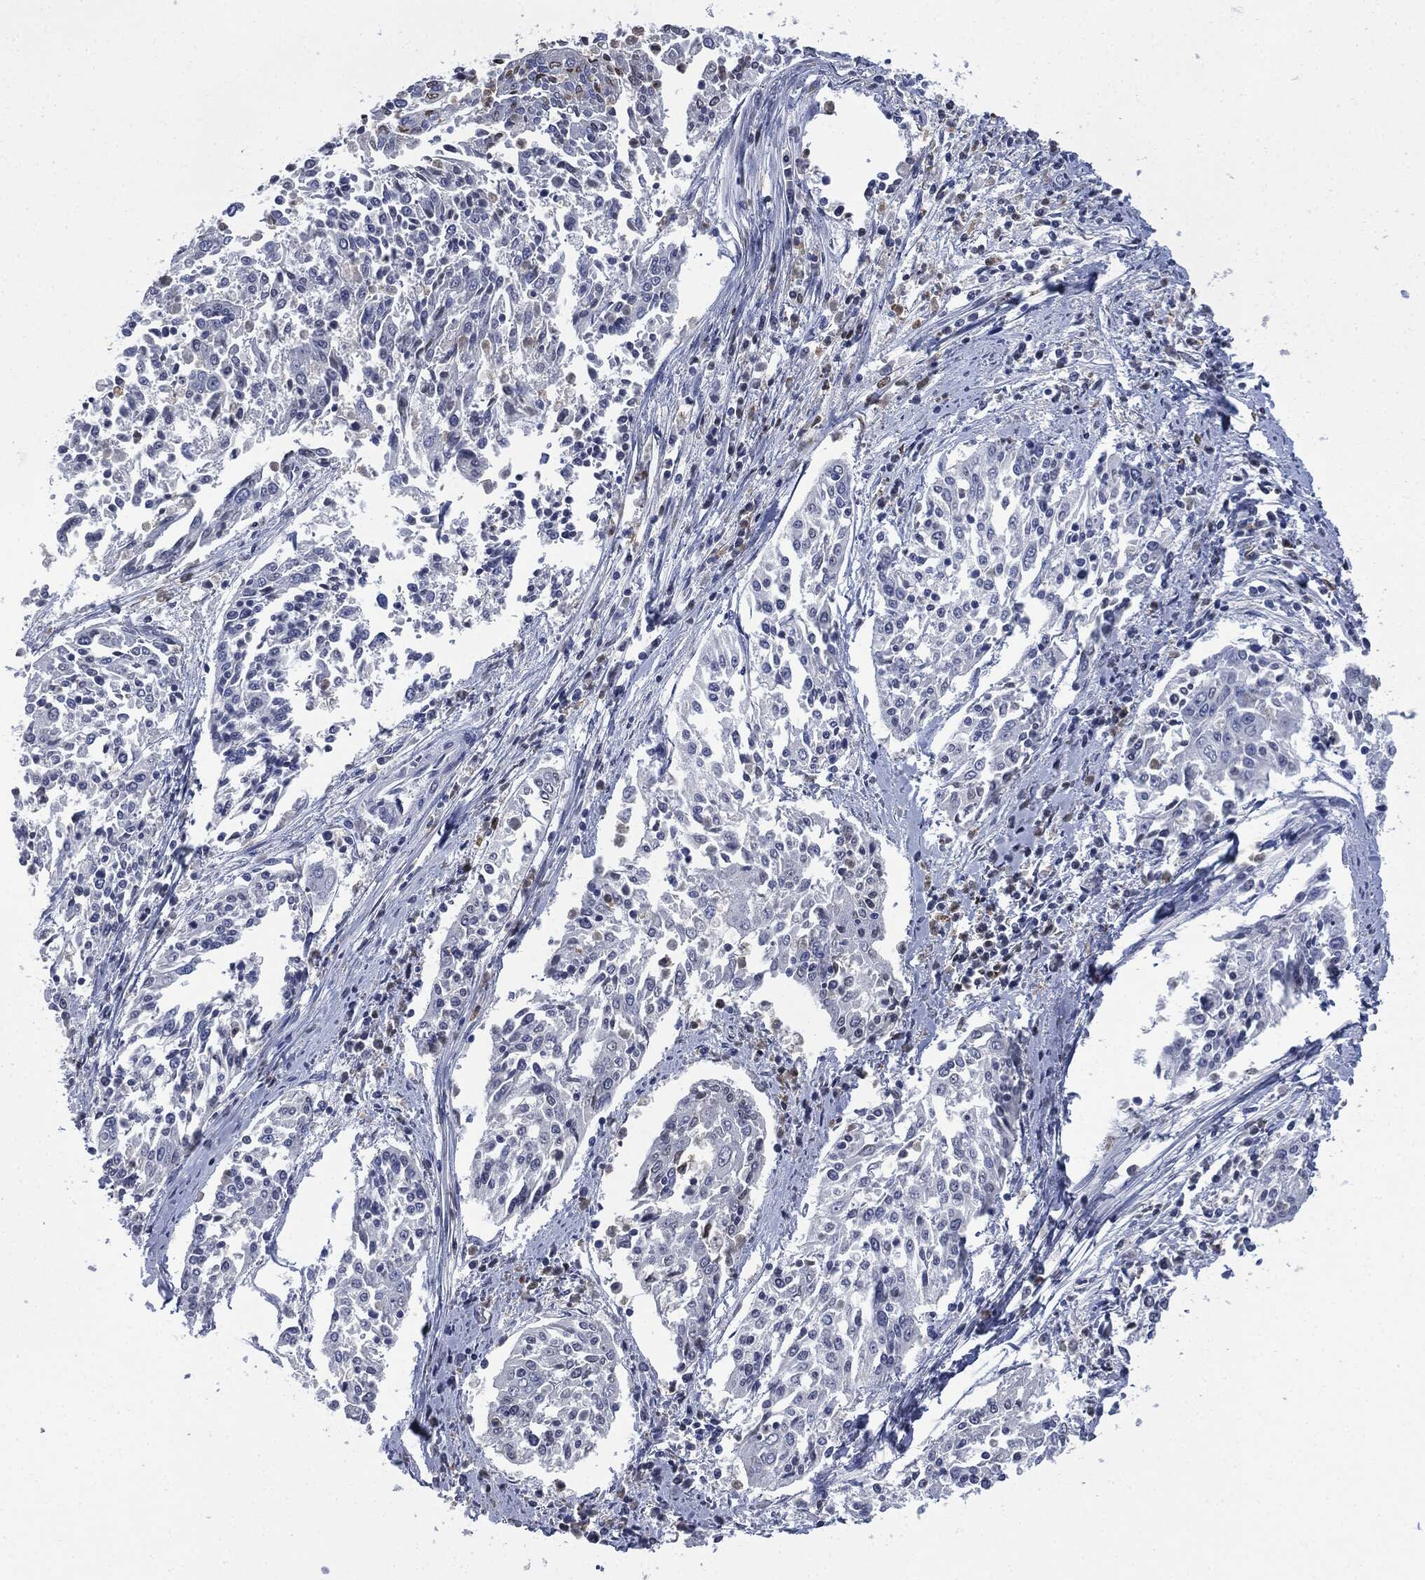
{"staining": {"intensity": "negative", "quantity": "none", "location": "none"}, "tissue": "cervical cancer", "cell_type": "Tumor cells", "image_type": "cancer", "snomed": [{"axis": "morphology", "description": "Squamous cell carcinoma, NOS"}, {"axis": "topography", "description": "Cervix"}], "caption": "High power microscopy histopathology image of an immunohistochemistry (IHC) image of squamous cell carcinoma (cervical), revealing no significant positivity in tumor cells.", "gene": "CEACAM8", "patient": {"sex": "female", "age": 41}}